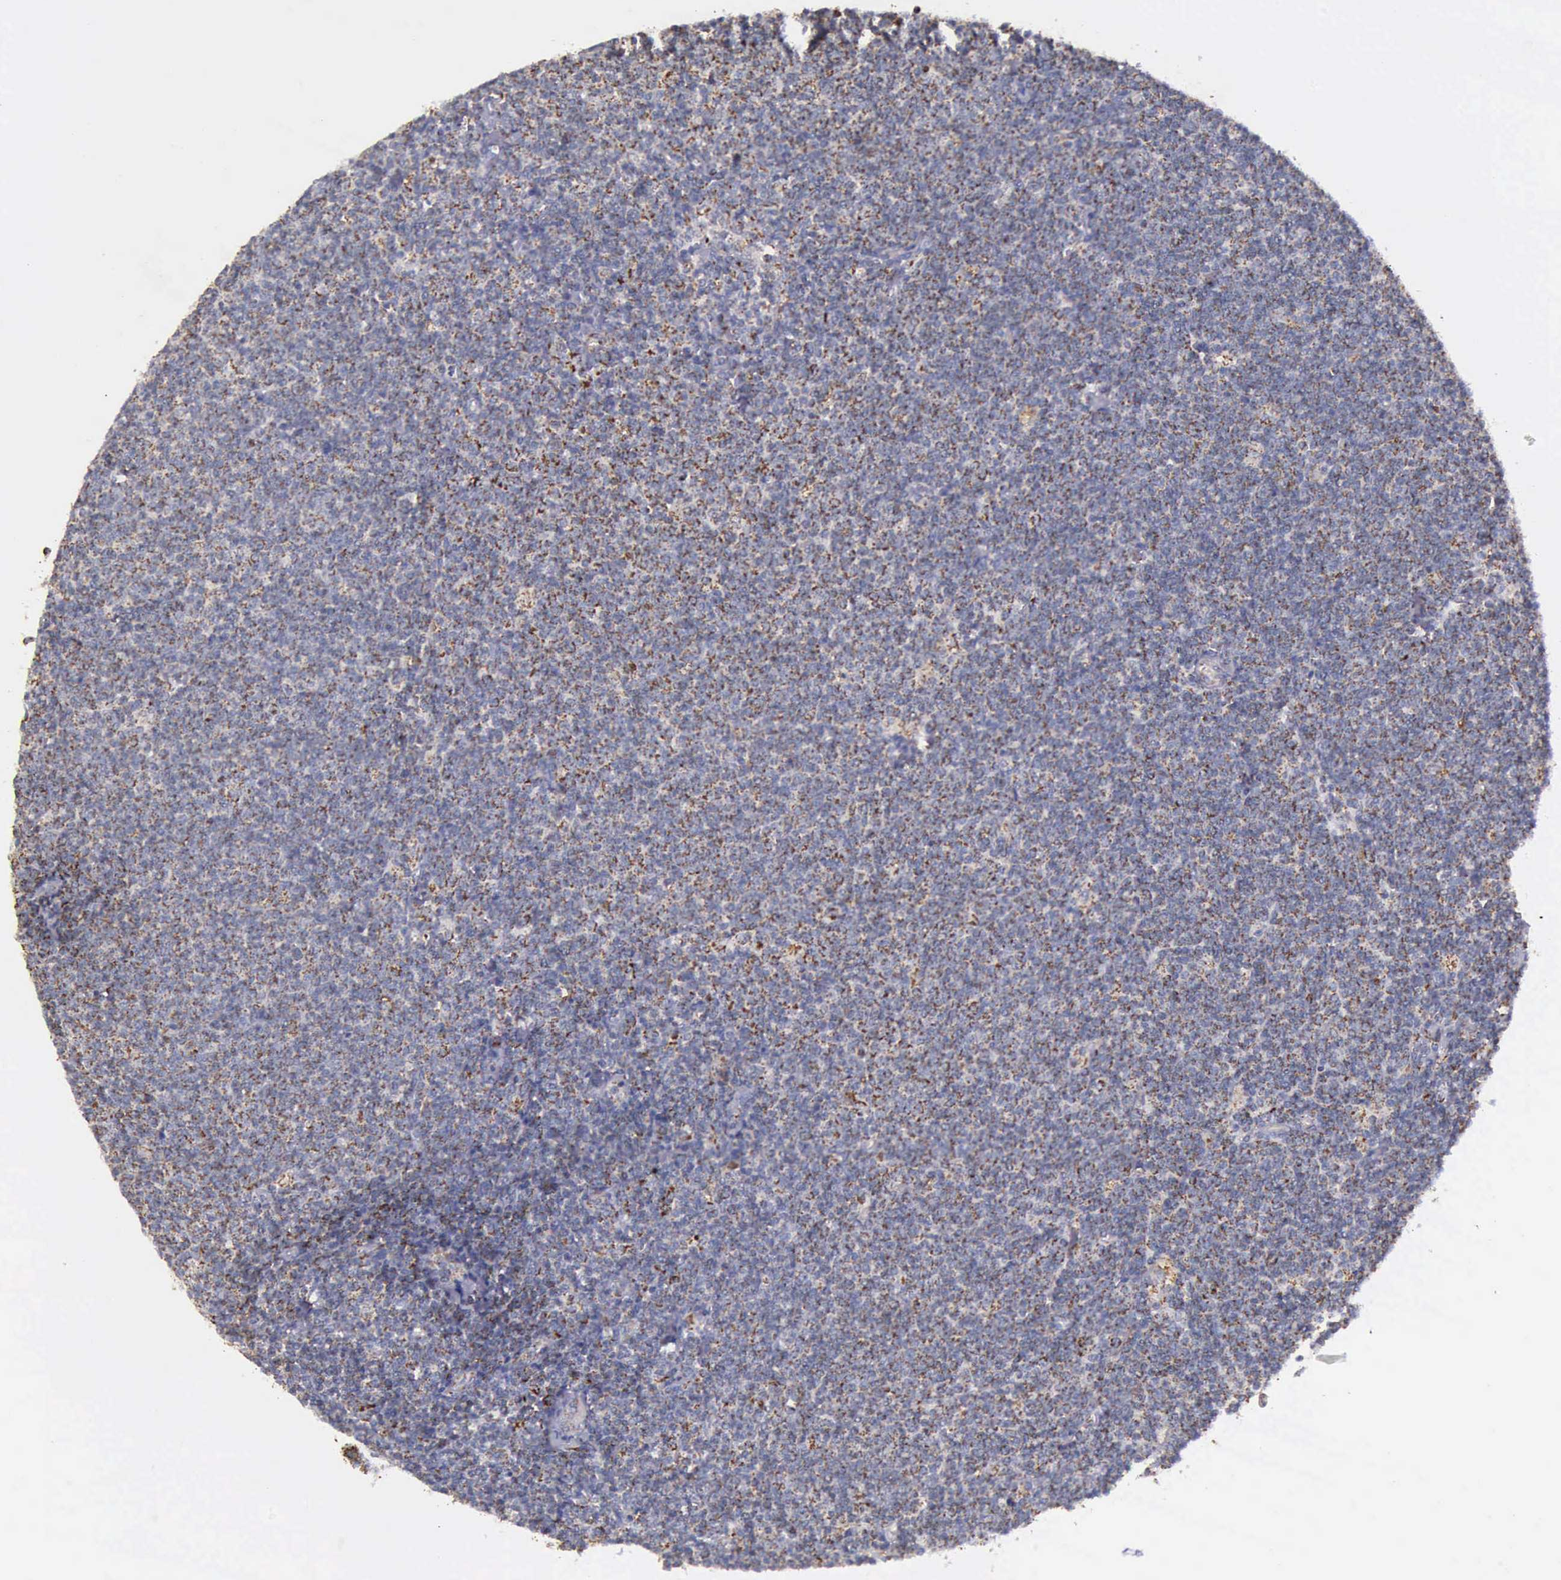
{"staining": {"intensity": "moderate", "quantity": "<25%", "location": "cytoplasmic/membranous"}, "tissue": "lymphoma", "cell_type": "Tumor cells", "image_type": "cancer", "snomed": [{"axis": "morphology", "description": "Malignant lymphoma, non-Hodgkin's type, Low grade"}, {"axis": "topography", "description": "Lymph node"}], "caption": "Tumor cells demonstrate low levels of moderate cytoplasmic/membranous positivity in approximately <25% of cells in human lymphoma.", "gene": "TXN2", "patient": {"sex": "male", "age": 65}}